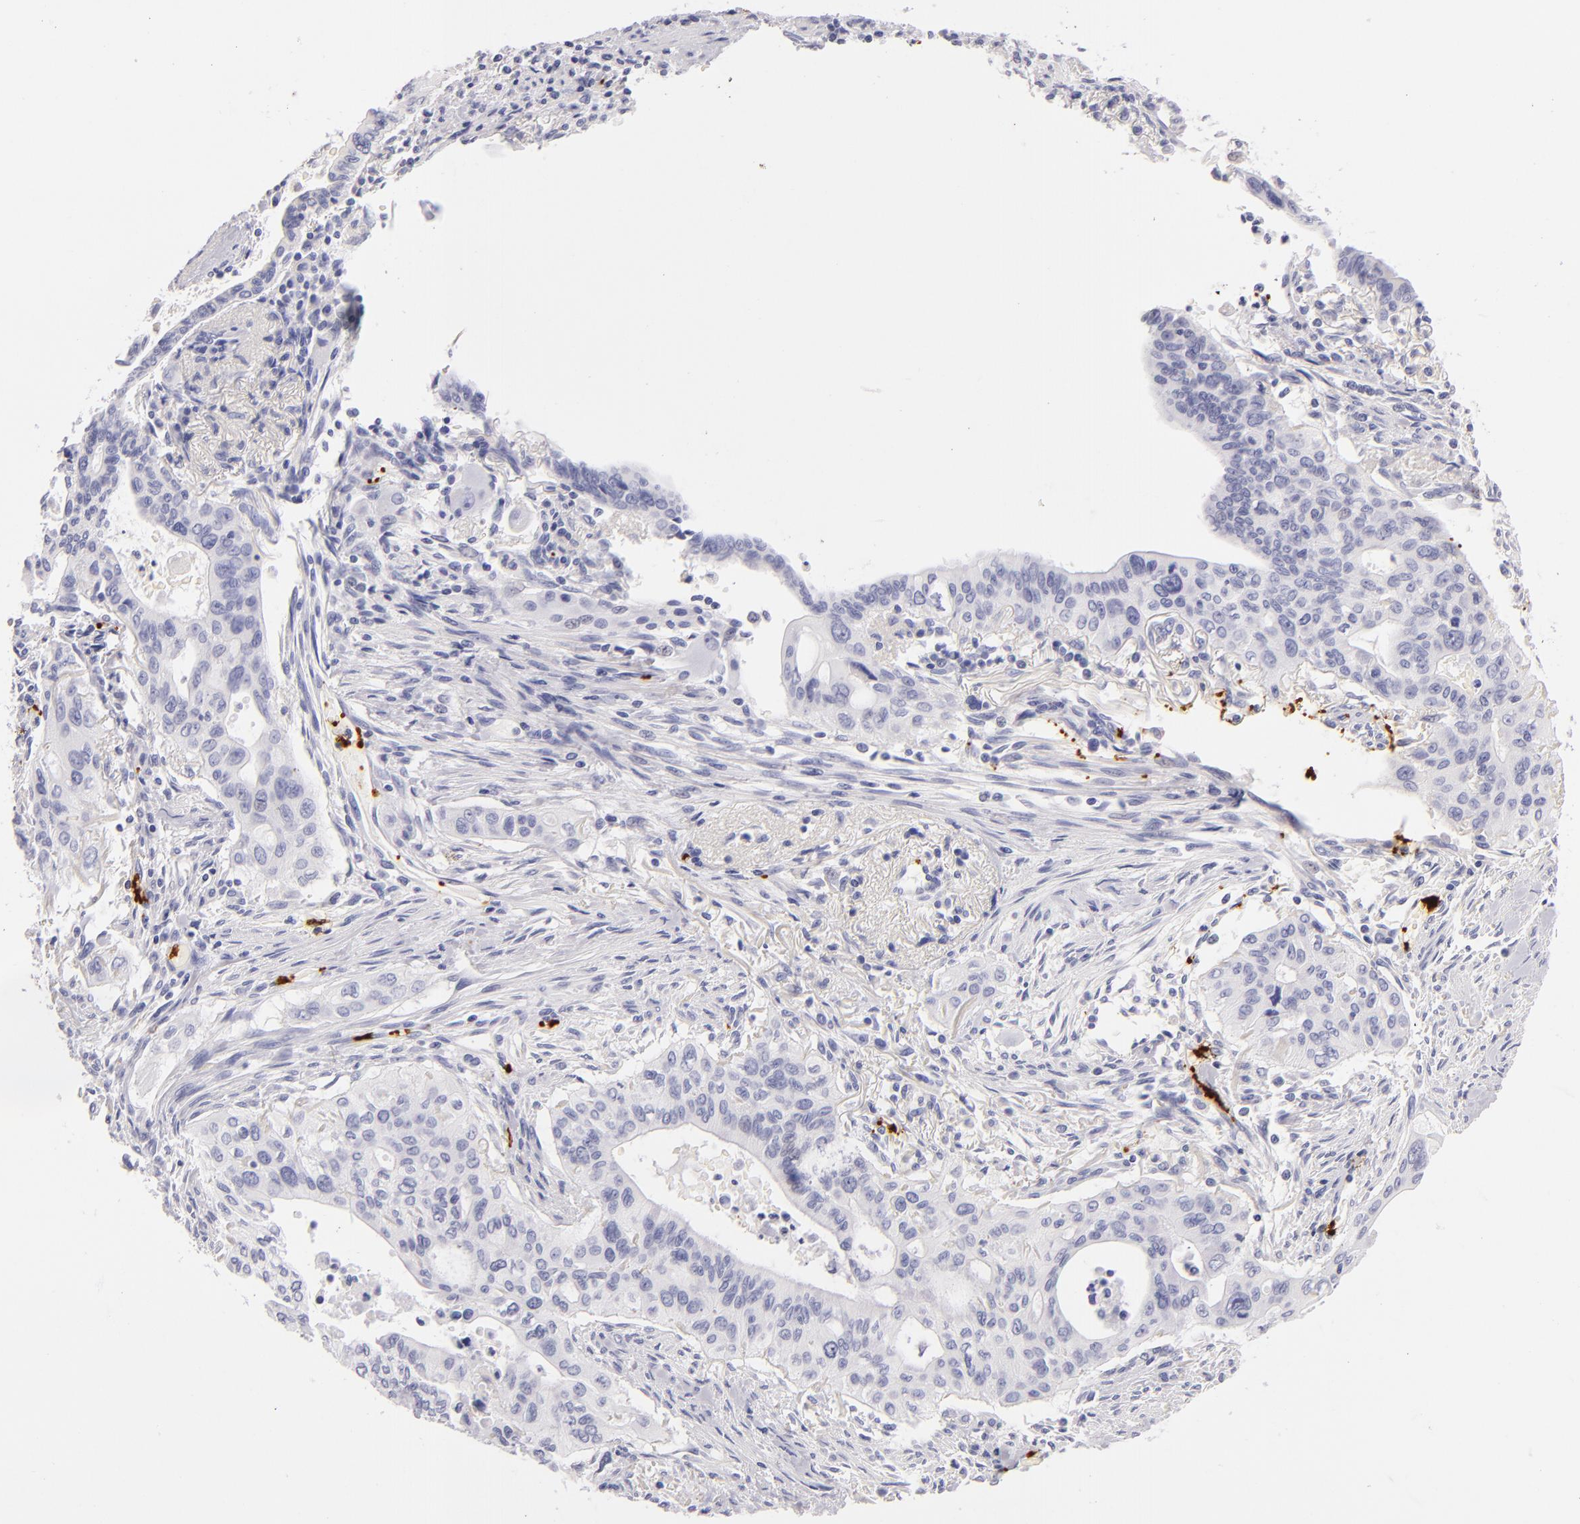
{"staining": {"intensity": "negative", "quantity": "none", "location": "none"}, "tissue": "pancreatic cancer", "cell_type": "Tumor cells", "image_type": "cancer", "snomed": [{"axis": "morphology", "description": "Adenocarcinoma, NOS"}, {"axis": "topography", "description": "Pancreas"}], "caption": "Tumor cells are negative for protein expression in human pancreatic cancer.", "gene": "GP1BA", "patient": {"sex": "male", "age": 77}}